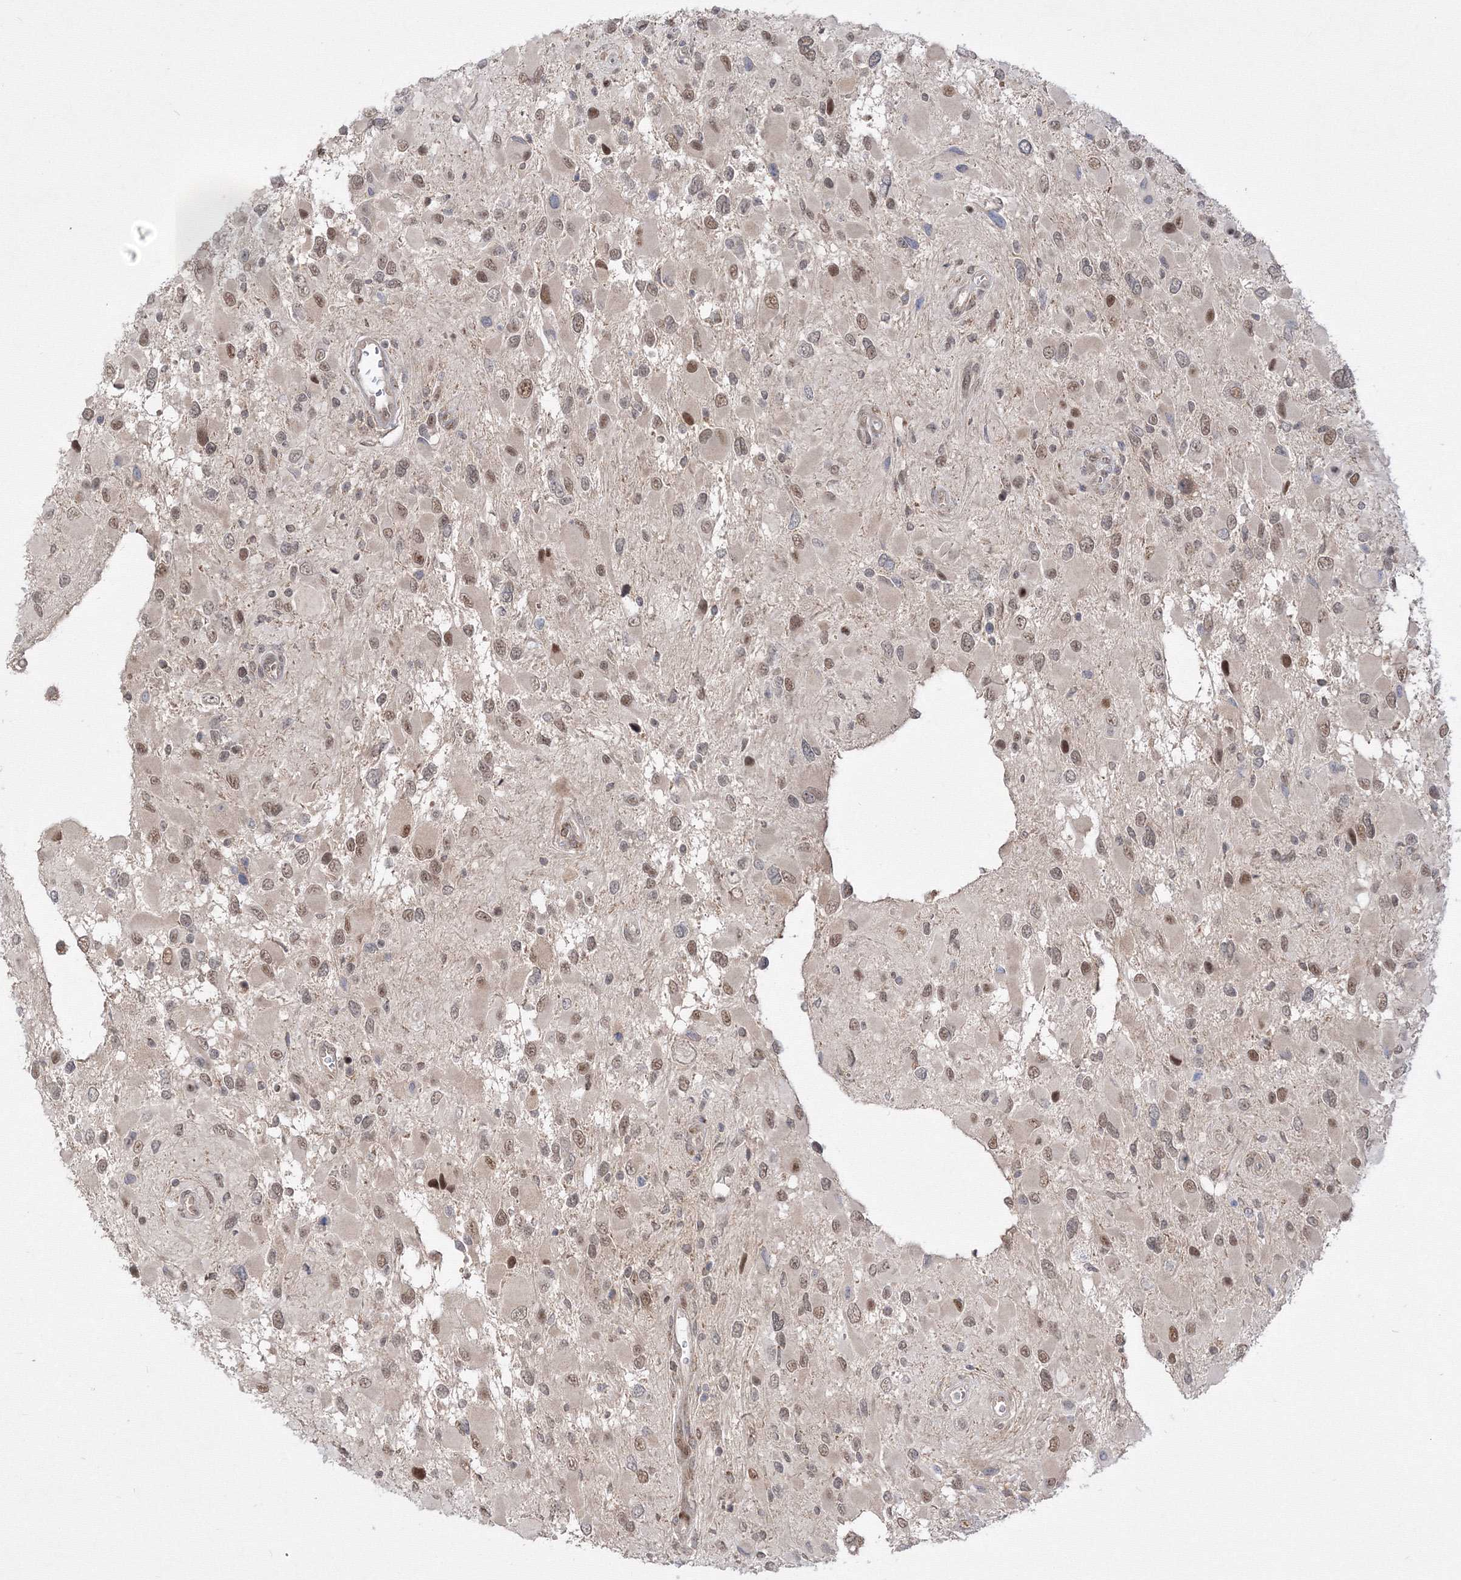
{"staining": {"intensity": "moderate", "quantity": "25%-75%", "location": "nuclear"}, "tissue": "glioma", "cell_type": "Tumor cells", "image_type": "cancer", "snomed": [{"axis": "morphology", "description": "Glioma, malignant, High grade"}, {"axis": "topography", "description": "Brain"}], "caption": "This is a histology image of IHC staining of high-grade glioma (malignant), which shows moderate positivity in the nuclear of tumor cells.", "gene": "COPS4", "patient": {"sex": "male", "age": 53}}